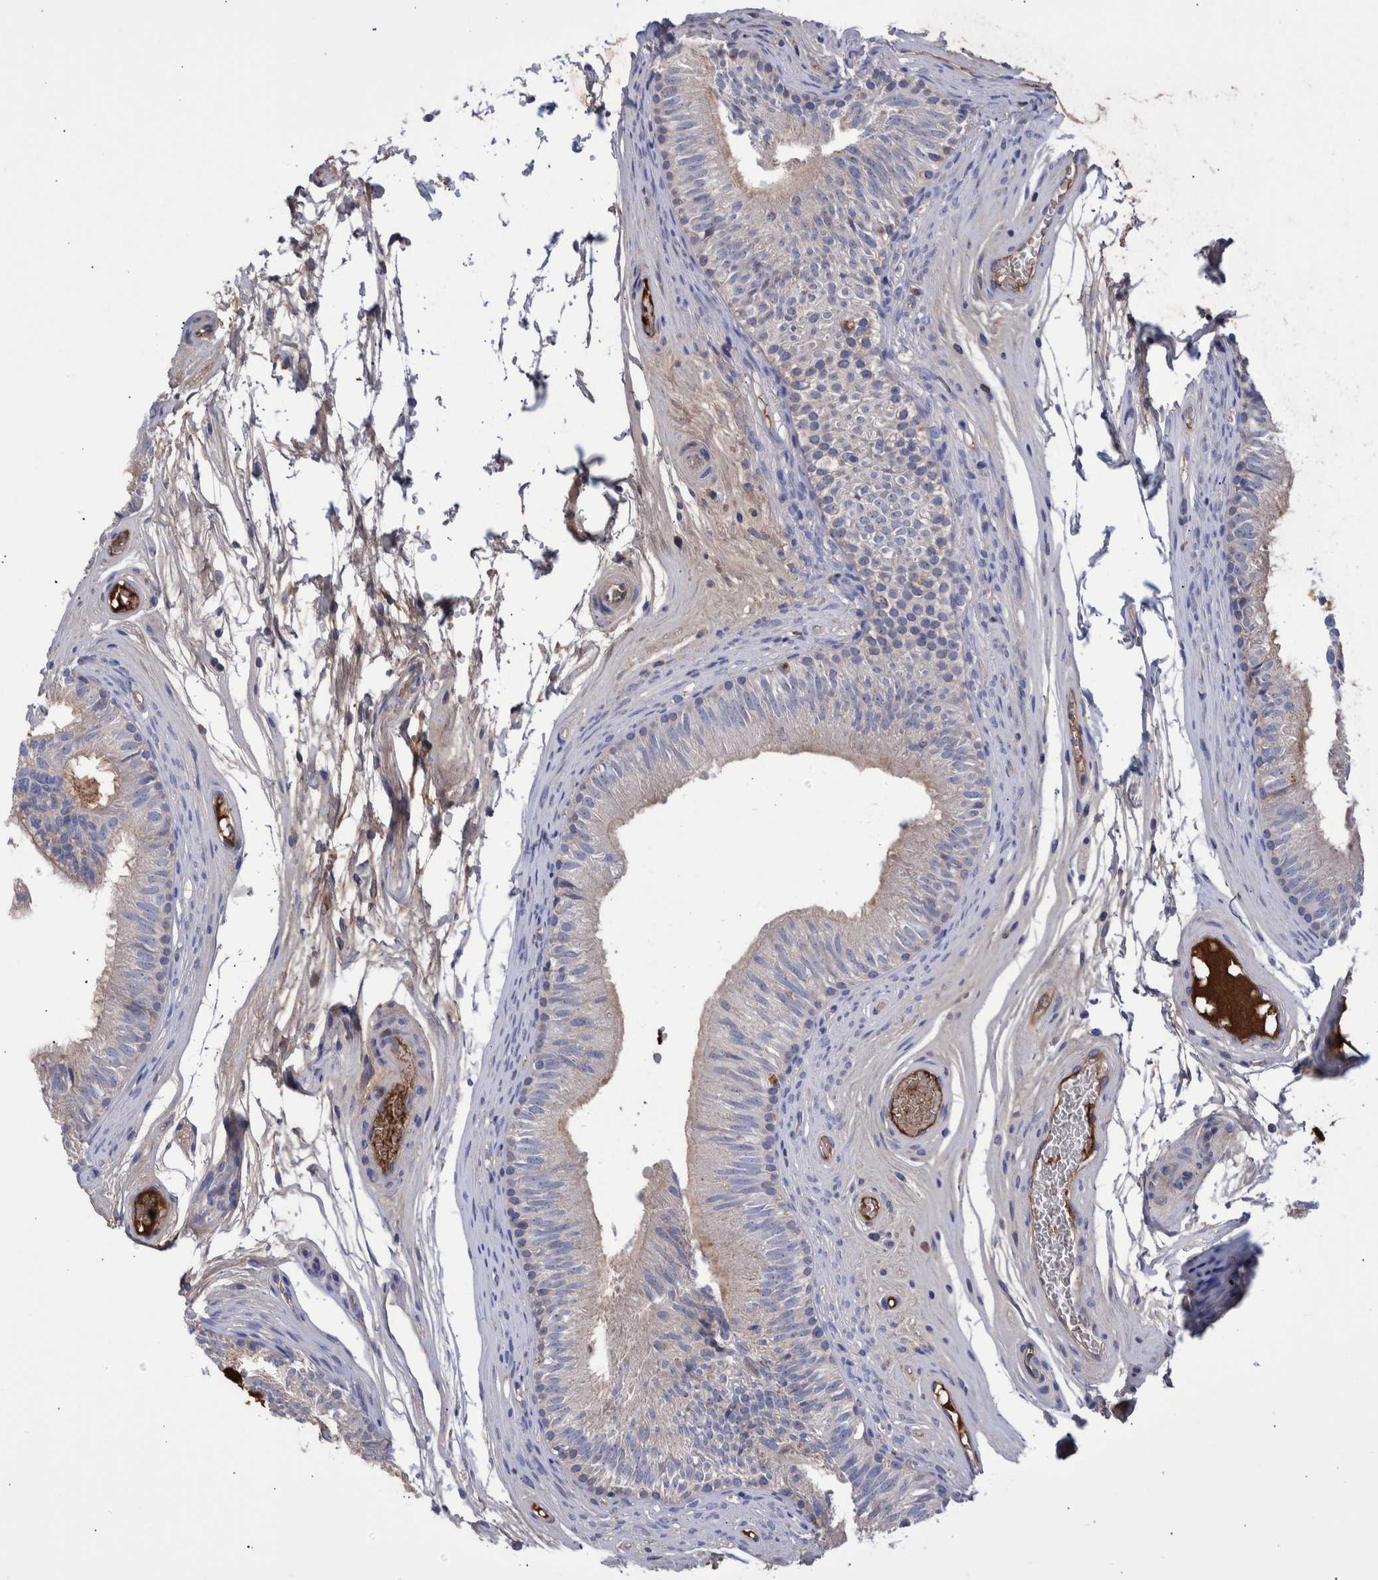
{"staining": {"intensity": "moderate", "quantity": "<25%", "location": "cytoplasmic/membranous"}, "tissue": "epididymis", "cell_type": "Glandular cells", "image_type": "normal", "snomed": [{"axis": "morphology", "description": "Normal tissue, NOS"}, {"axis": "topography", "description": "Epididymis"}], "caption": "Immunohistochemistry micrograph of normal human epididymis stained for a protein (brown), which displays low levels of moderate cytoplasmic/membranous expression in approximately <25% of glandular cells.", "gene": "DLL4", "patient": {"sex": "male", "age": 36}}